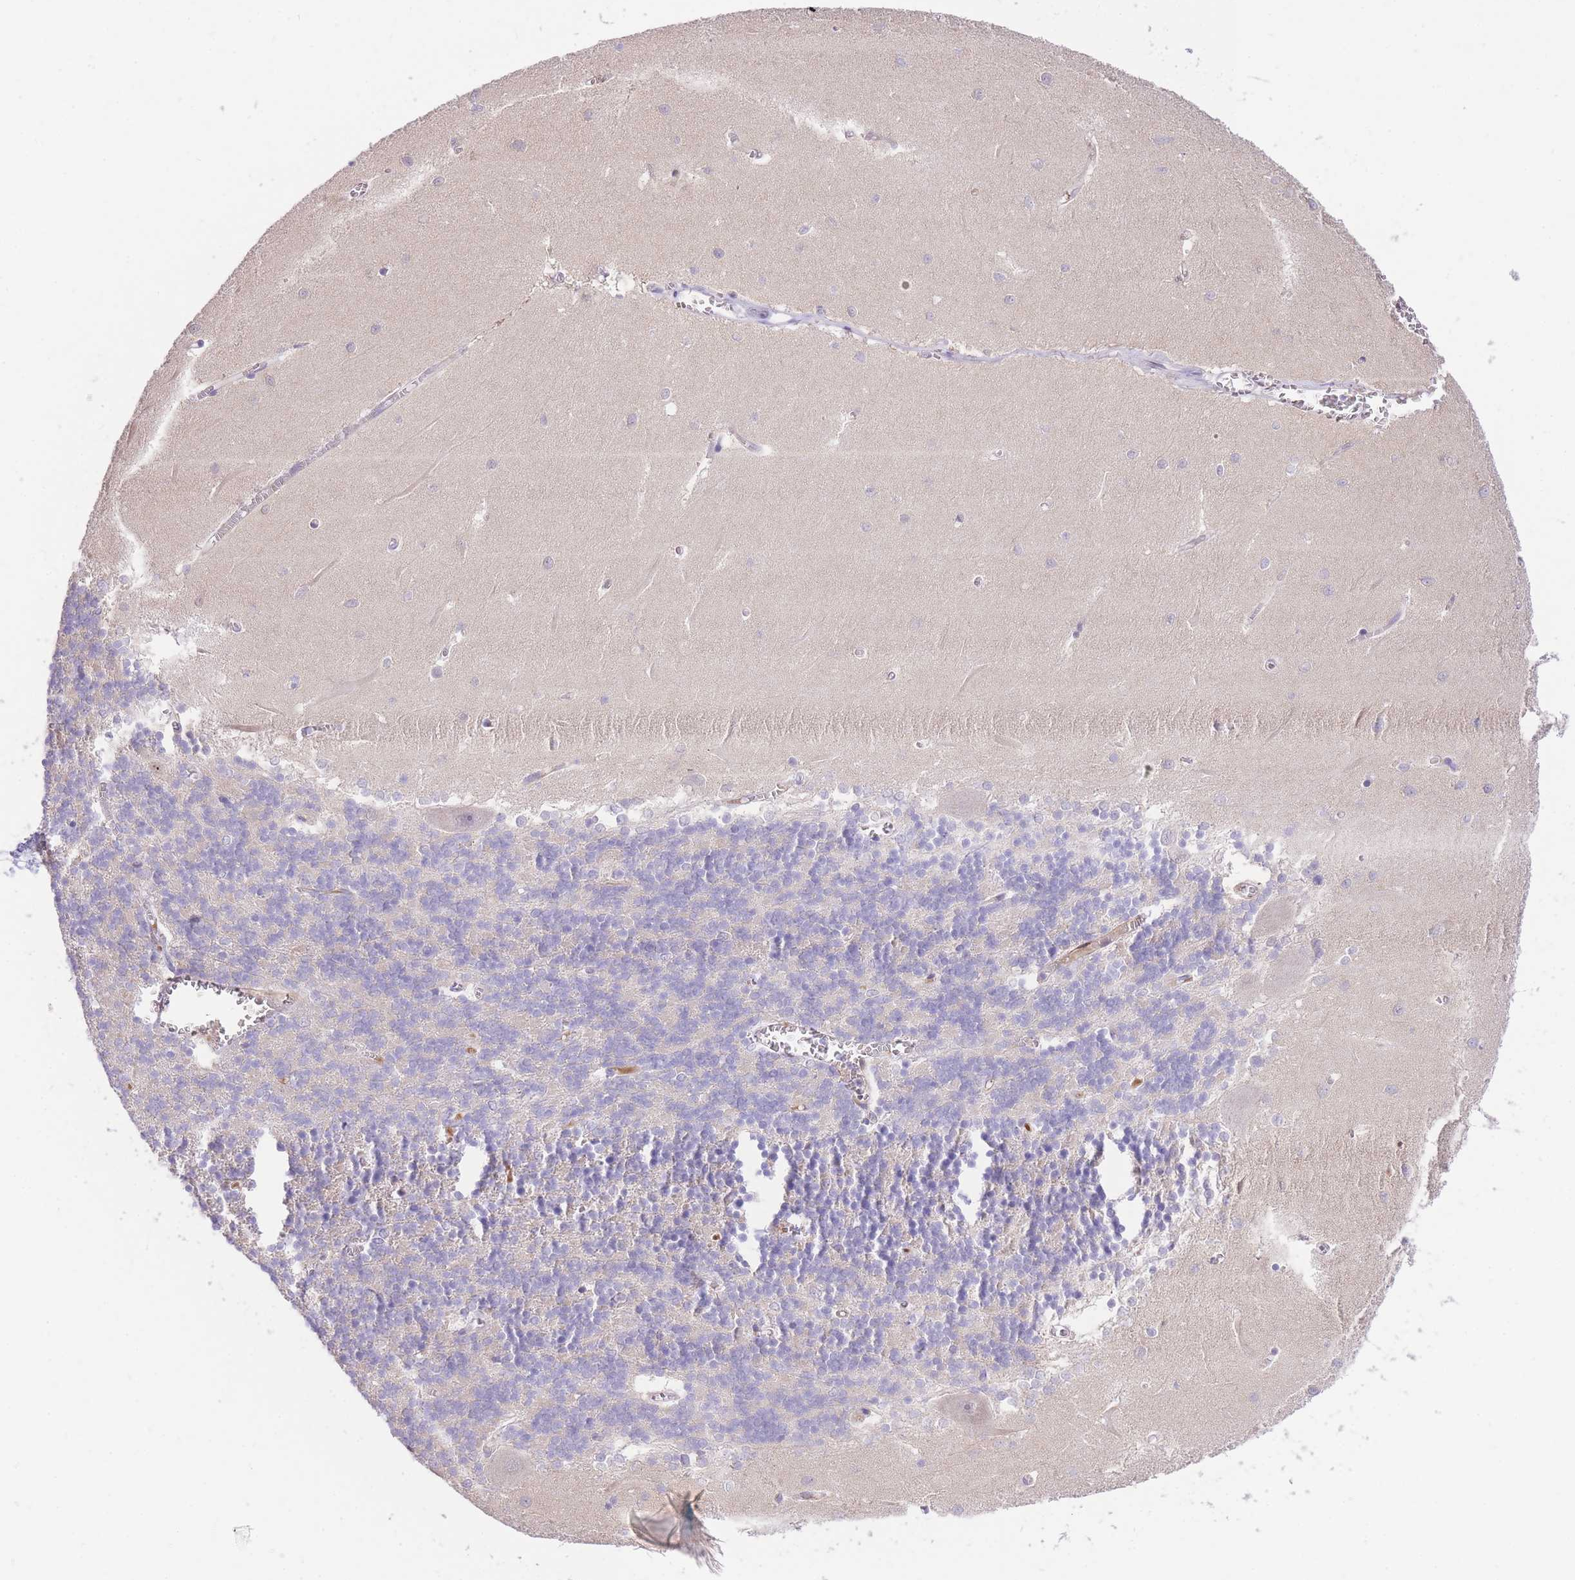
{"staining": {"intensity": "negative", "quantity": "none", "location": "none"}, "tissue": "cerebellum", "cell_type": "Cells in granular layer", "image_type": "normal", "snomed": [{"axis": "morphology", "description": "Normal tissue, NOS"}, {"axis": "topography", "description": "Cerebellum"}], "caption": "DAB immunohistochemical staining of unremarkable human cerebellum demonstrates no significant staining in cells in granular layer.", "gene": "LIPH", "patient": {"sex": "male", "age": 37}}